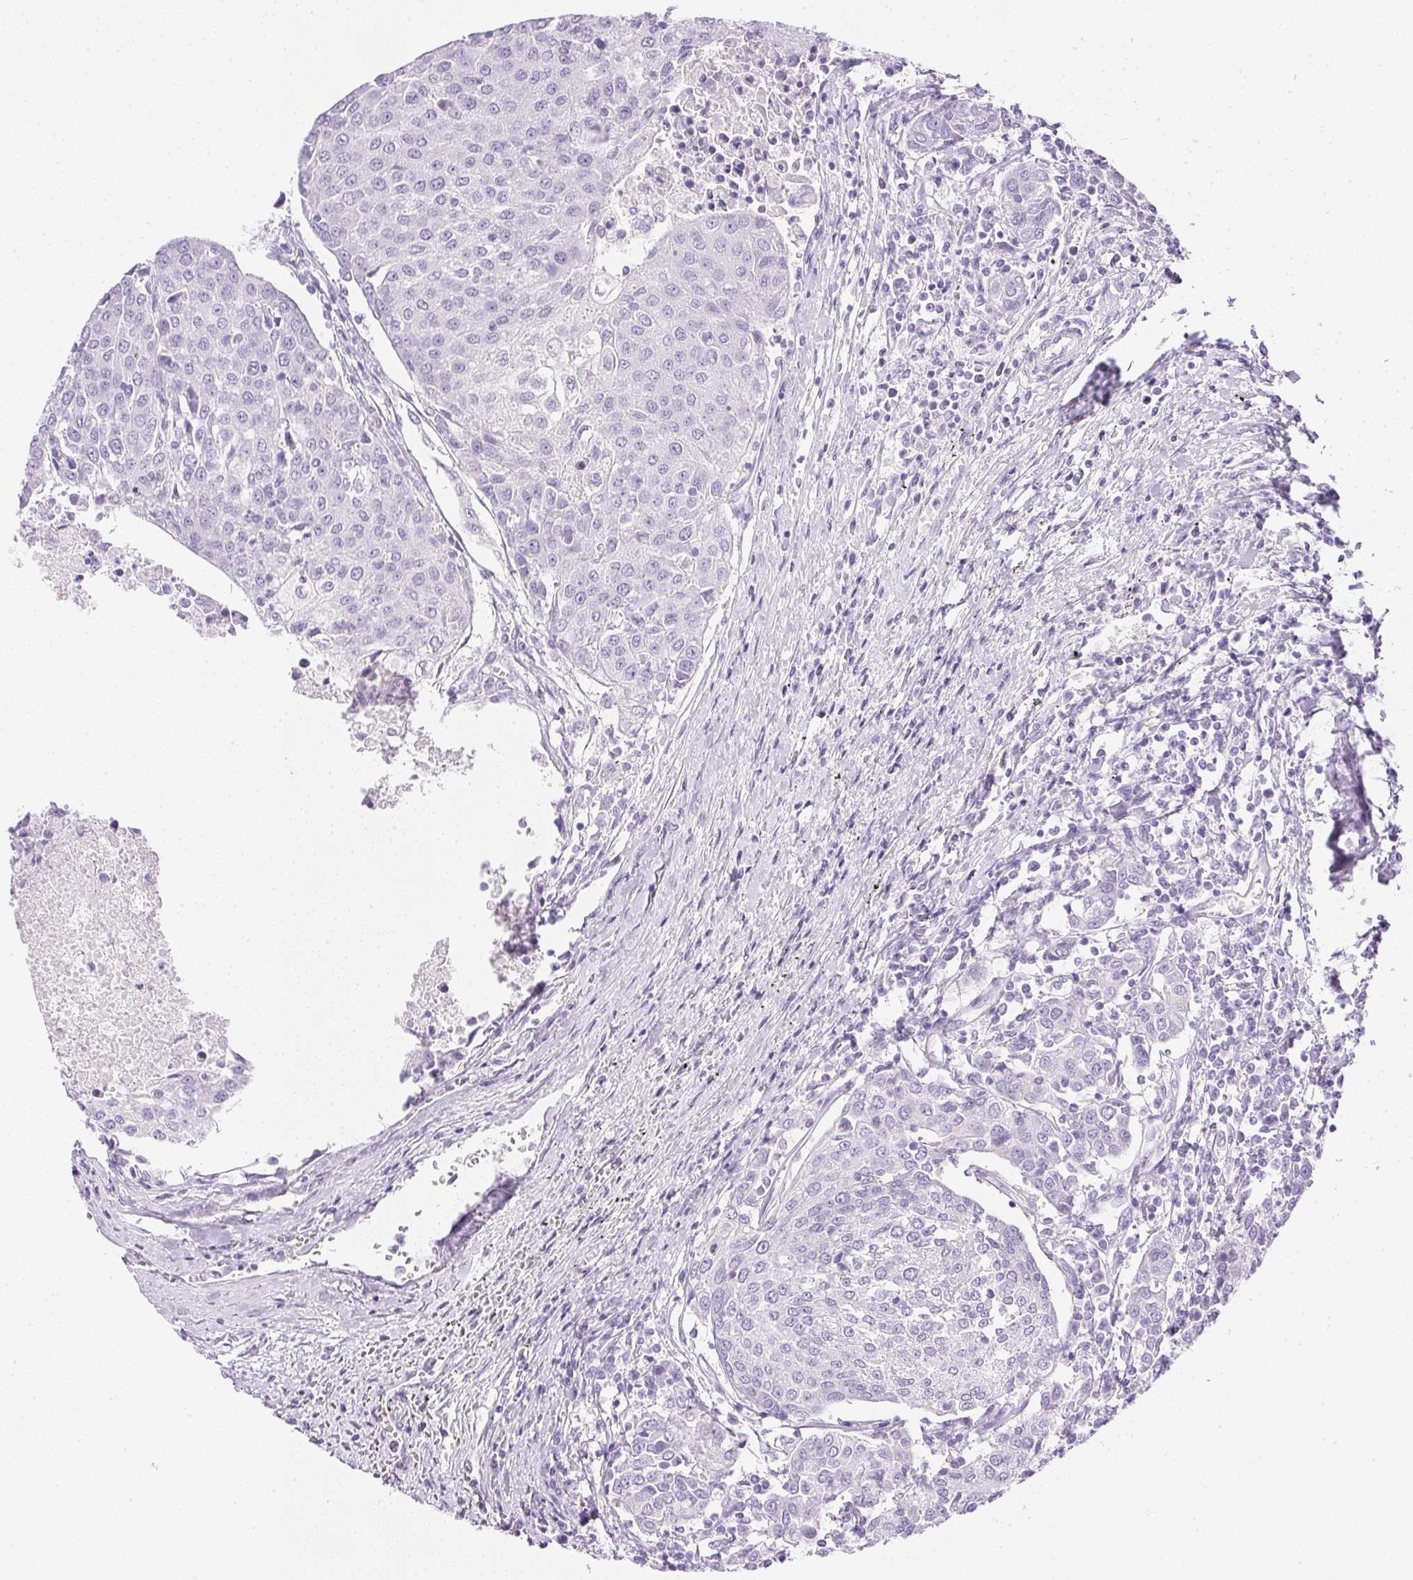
{"staining": {"intensity": "negative", "quantity": "none", "location": "none"}, "tissue": "urothelial cancer", "cell_type": "Tumor cells", "image_type": "cancer", "snomed": [{"axis": "morphology", "description": "Urothelial carcinoma, High grade"}, {"axis": "topography", "description": "Urinary bladder"}], "caption": "Immunohistochemistry (IHC) micrograph of urothelial cancer stained for a protein (brown), which displays no staining in tumor cells.", "gene": "CTRL", "patient": {"sex": "female", "age": 85}}